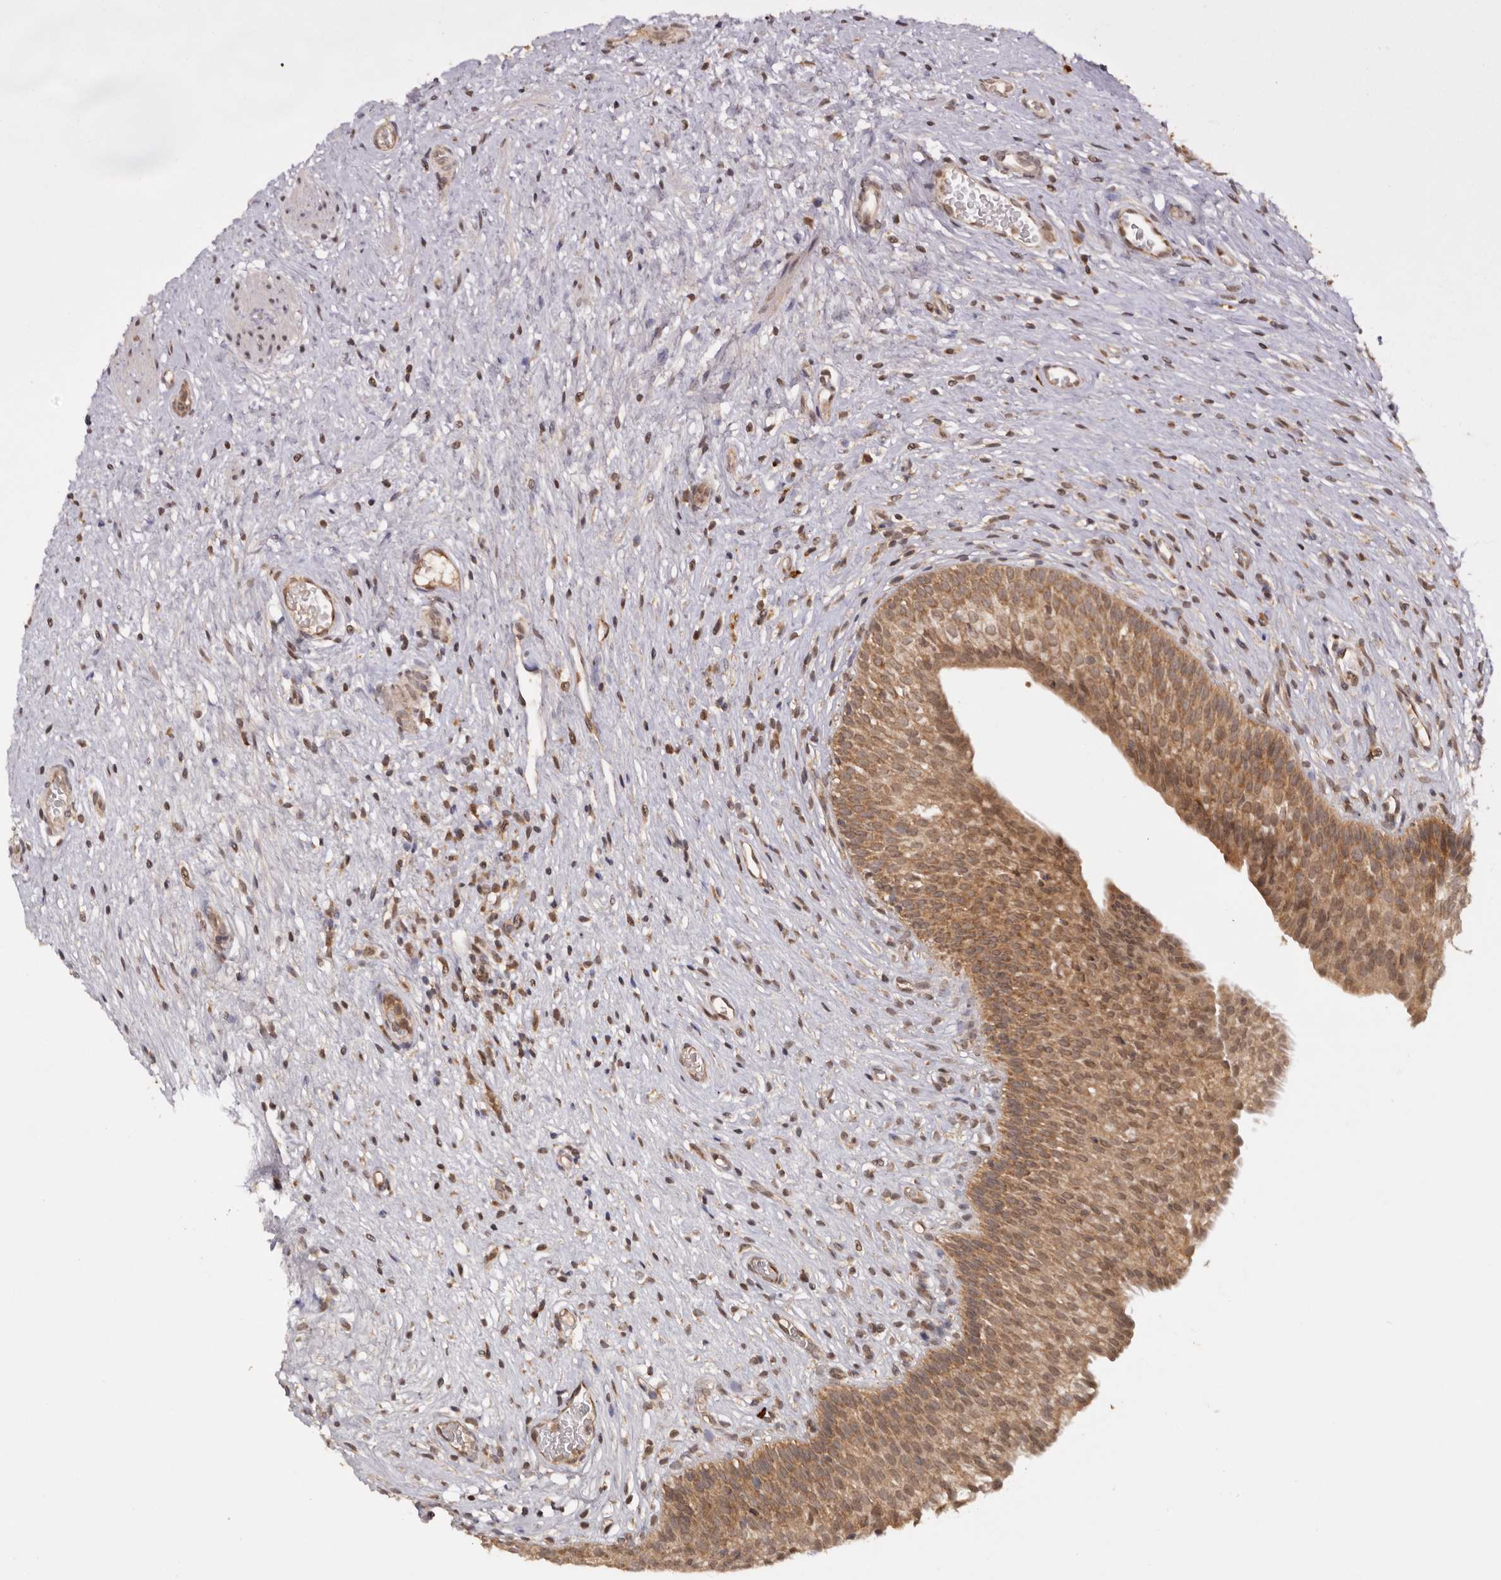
{"staining": {"intensity": "moderate", "quantity": ">75%", "location": "cytoplasmic/membranous,nuclear"}, "tissue": "urinary bladder", "cell_type": "Urothelial cells", "image_type": "normal", "snomed": [{"axis": "morphology", "description": "Normal tissue, NOS"}, {"axis": "topography", "description": "Urinary bladder"}], "caption": "Urinary bladder was stained to show a protein in brown. There is medium levels of moderate cytoplasmic/membranous,nuclear positivity in about >75% of urothelial cells. (DAB (3,3'-diaminobenzidine) IHC with brightfield microscopy, high magnification).", "gene": "TARS2", "patient": {"sex": "male", "age": 1}}